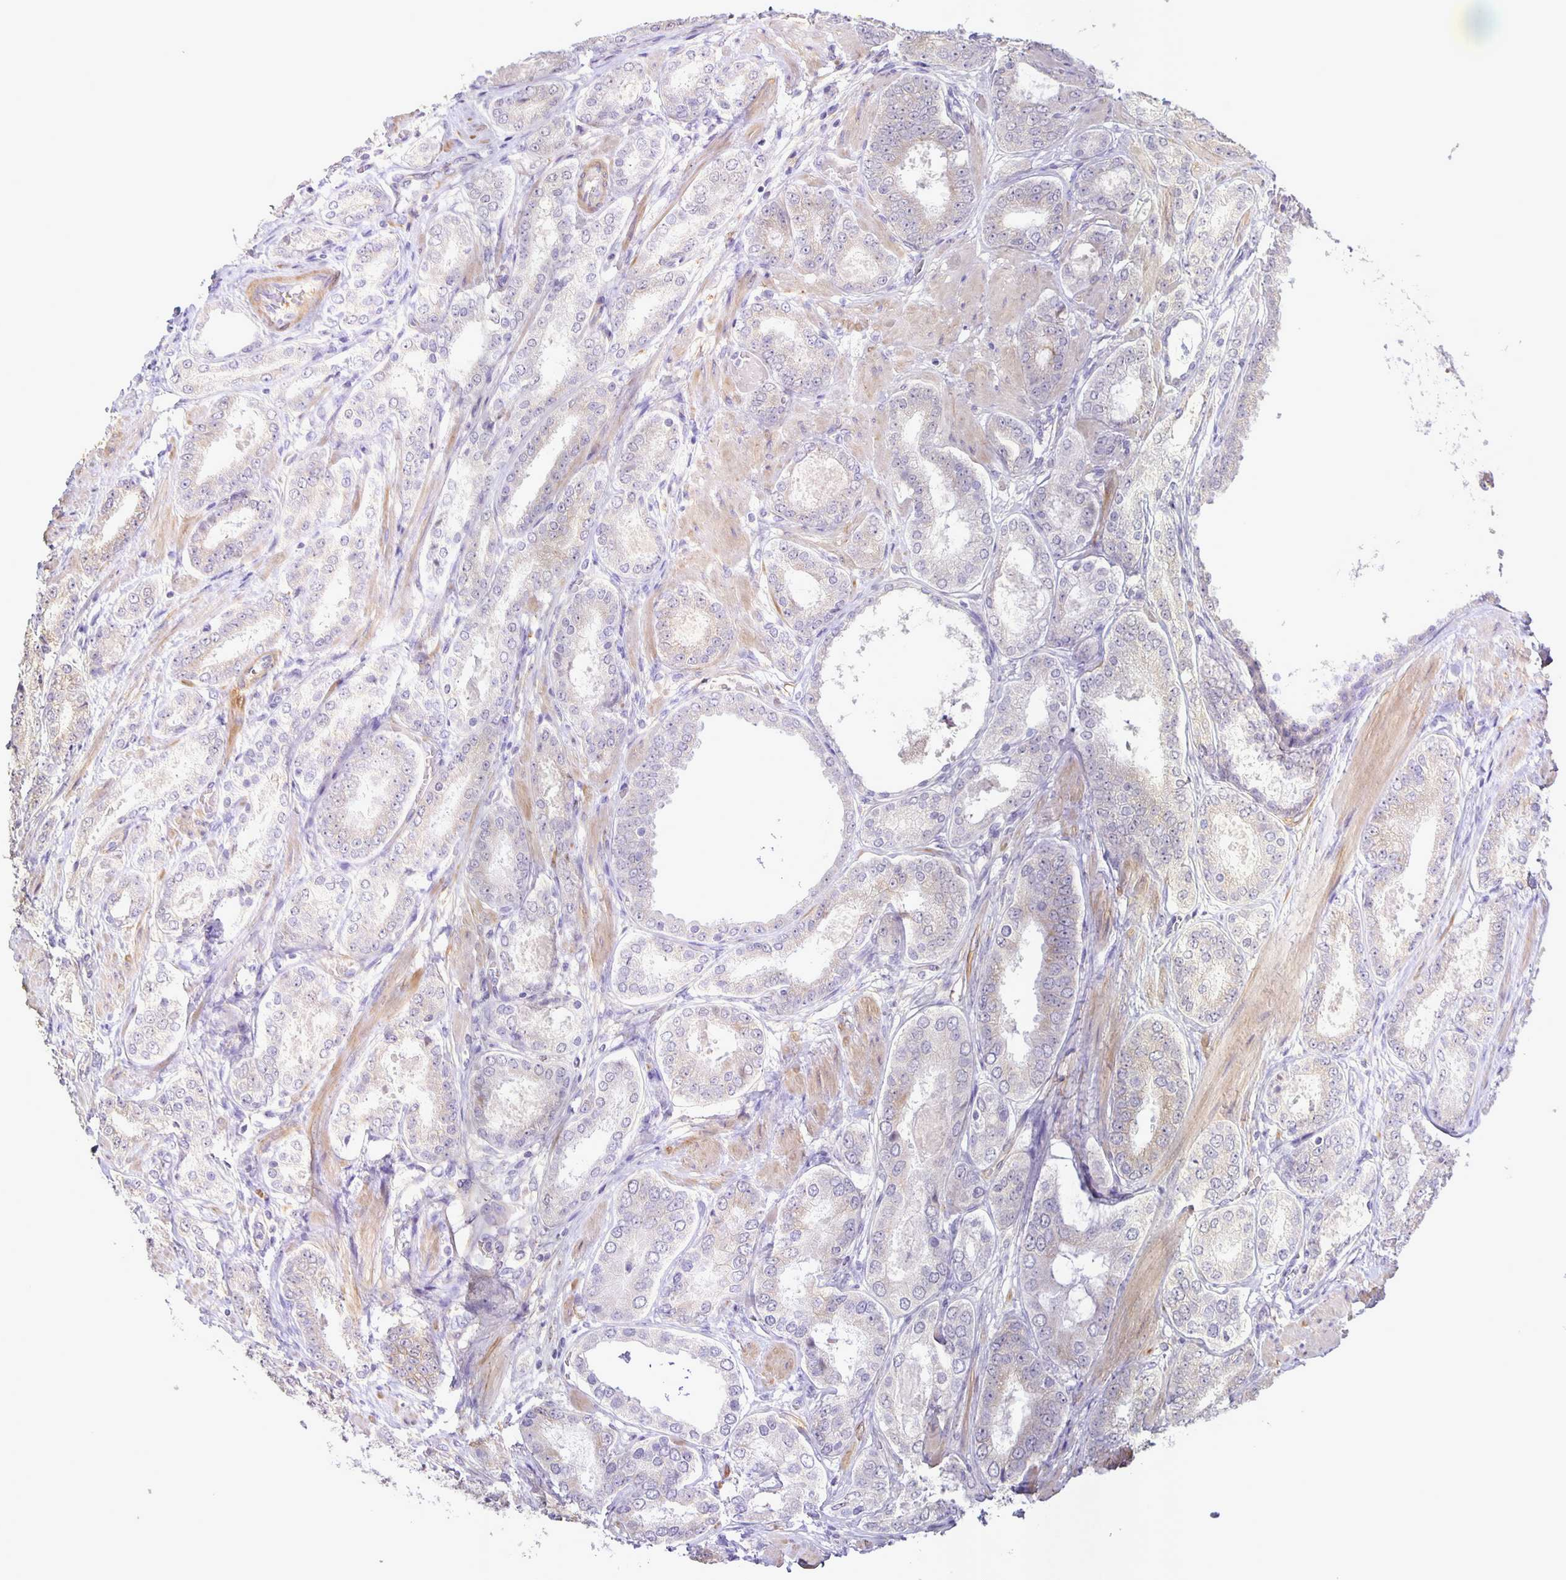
{"staining": {"intensity": "negative", "quantity": "none", "location": "none"}, "tissue": "prostate cancer", "cell_type": "Tumor cells", "image_type": "cancer", "snomed": [{"axis": "morphology", "description": "Adenocarcinoma, High grade"}, {"axis": "topography", "description": "Prostate"}], "caption": "The immunohistochemistry photomicrograph has no significant expression in tumor cells of prostate high-grade adenocarcinoma tissue.", "gene": "SRCIN1", "patient": {"sex": "male", "age": 63}}